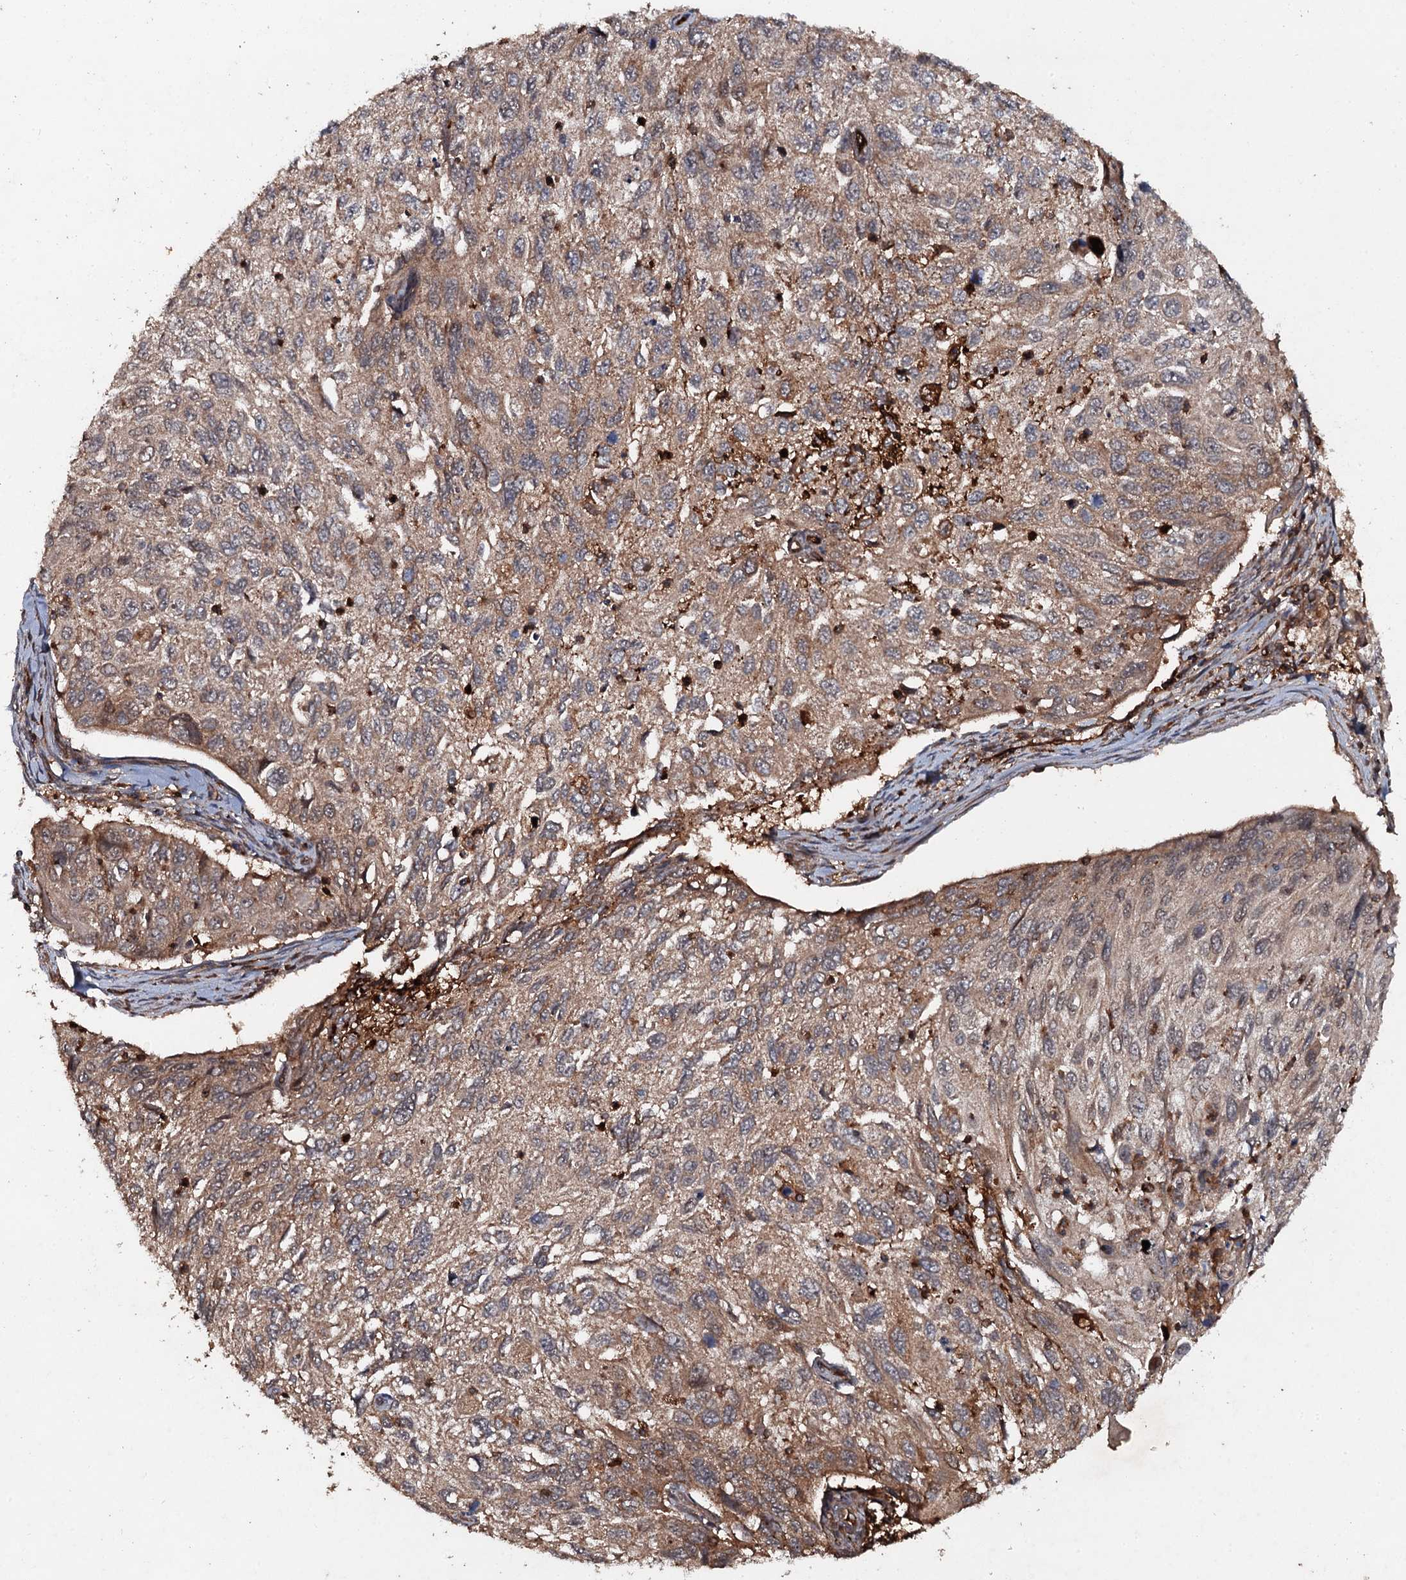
{"staining": {"intensity": "moderate", "quantity": "25%-75%", "location": "cytoplasmic/membranous"}, "tissue": "cervical cancer", "cell_type": "Tumor cells", "image_type": "cancer", "snomed": [{"axis": "morphology", "description": "Squamous cell carcinoma, NOS"}, {"axis": "topography", "description": "Cervix"}], "caption": "This is an image of immunohistochemistry staining of cervical cancer (squamous cell carcinoma), which shows moderate positivity in the cytoplasmic/membranous of tumor cells.", "gene": "ADGRG3", "patient": {"sex": "female", "age": 70}}